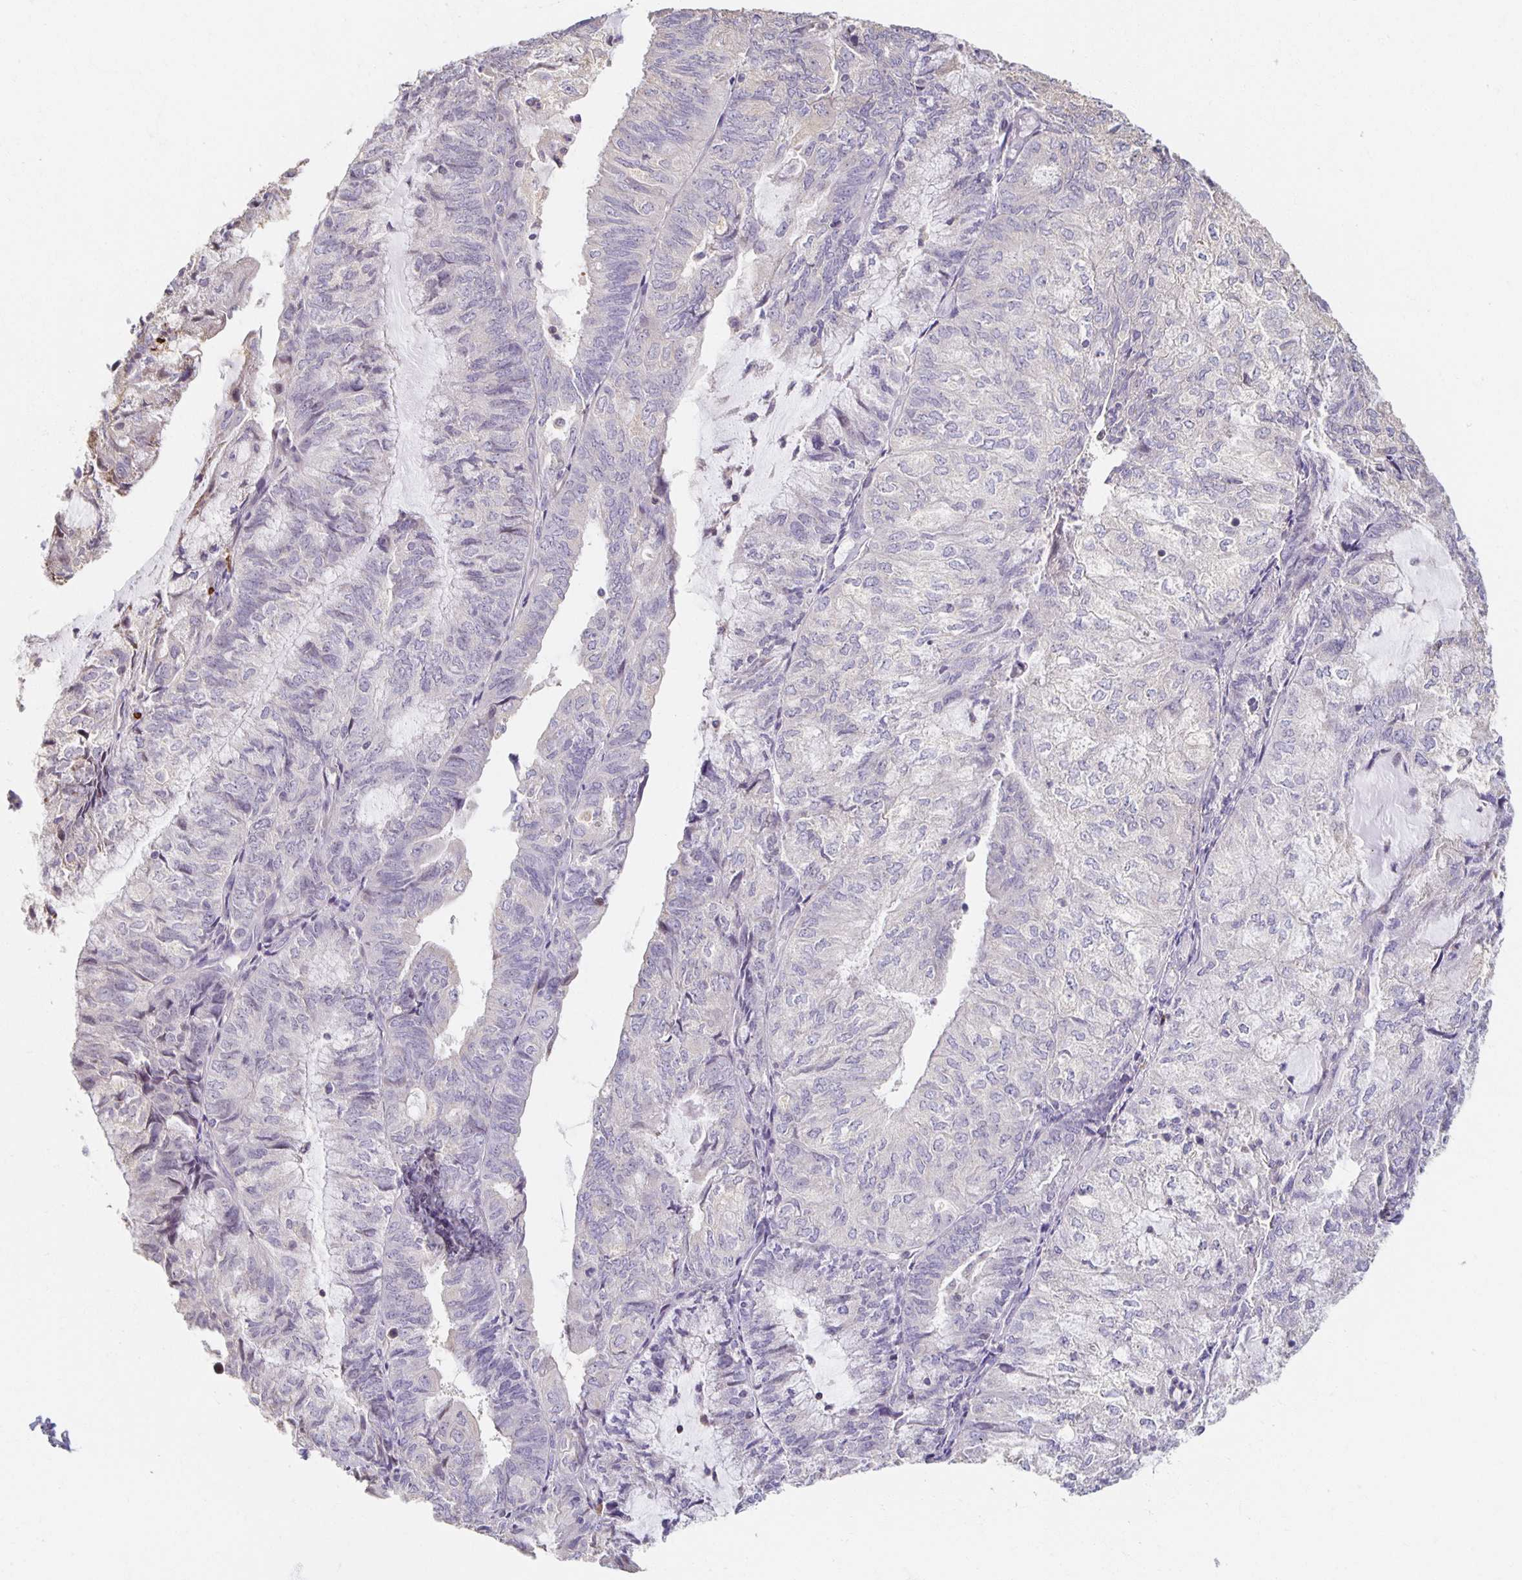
{"staining": {"intensity": "negative", "quantity": "none", "location": "none"}, "tissue": "endometrial cancer", "cell_type": "Tumor cells", "image_type": "cancer", "snomed": [{"axis": "morphology", "description": "Adenocarcinoma, NOS"}, {"axis": "topography", "description": "Endometrium"}], "caption": "This is an immunohistochemistry (IHC) photomicrograph of endometrial adenocarcinoma. There is no staining in tumor cells.", "gene": "ZNF692", "patient": {"sex": "female", "age": 81}}